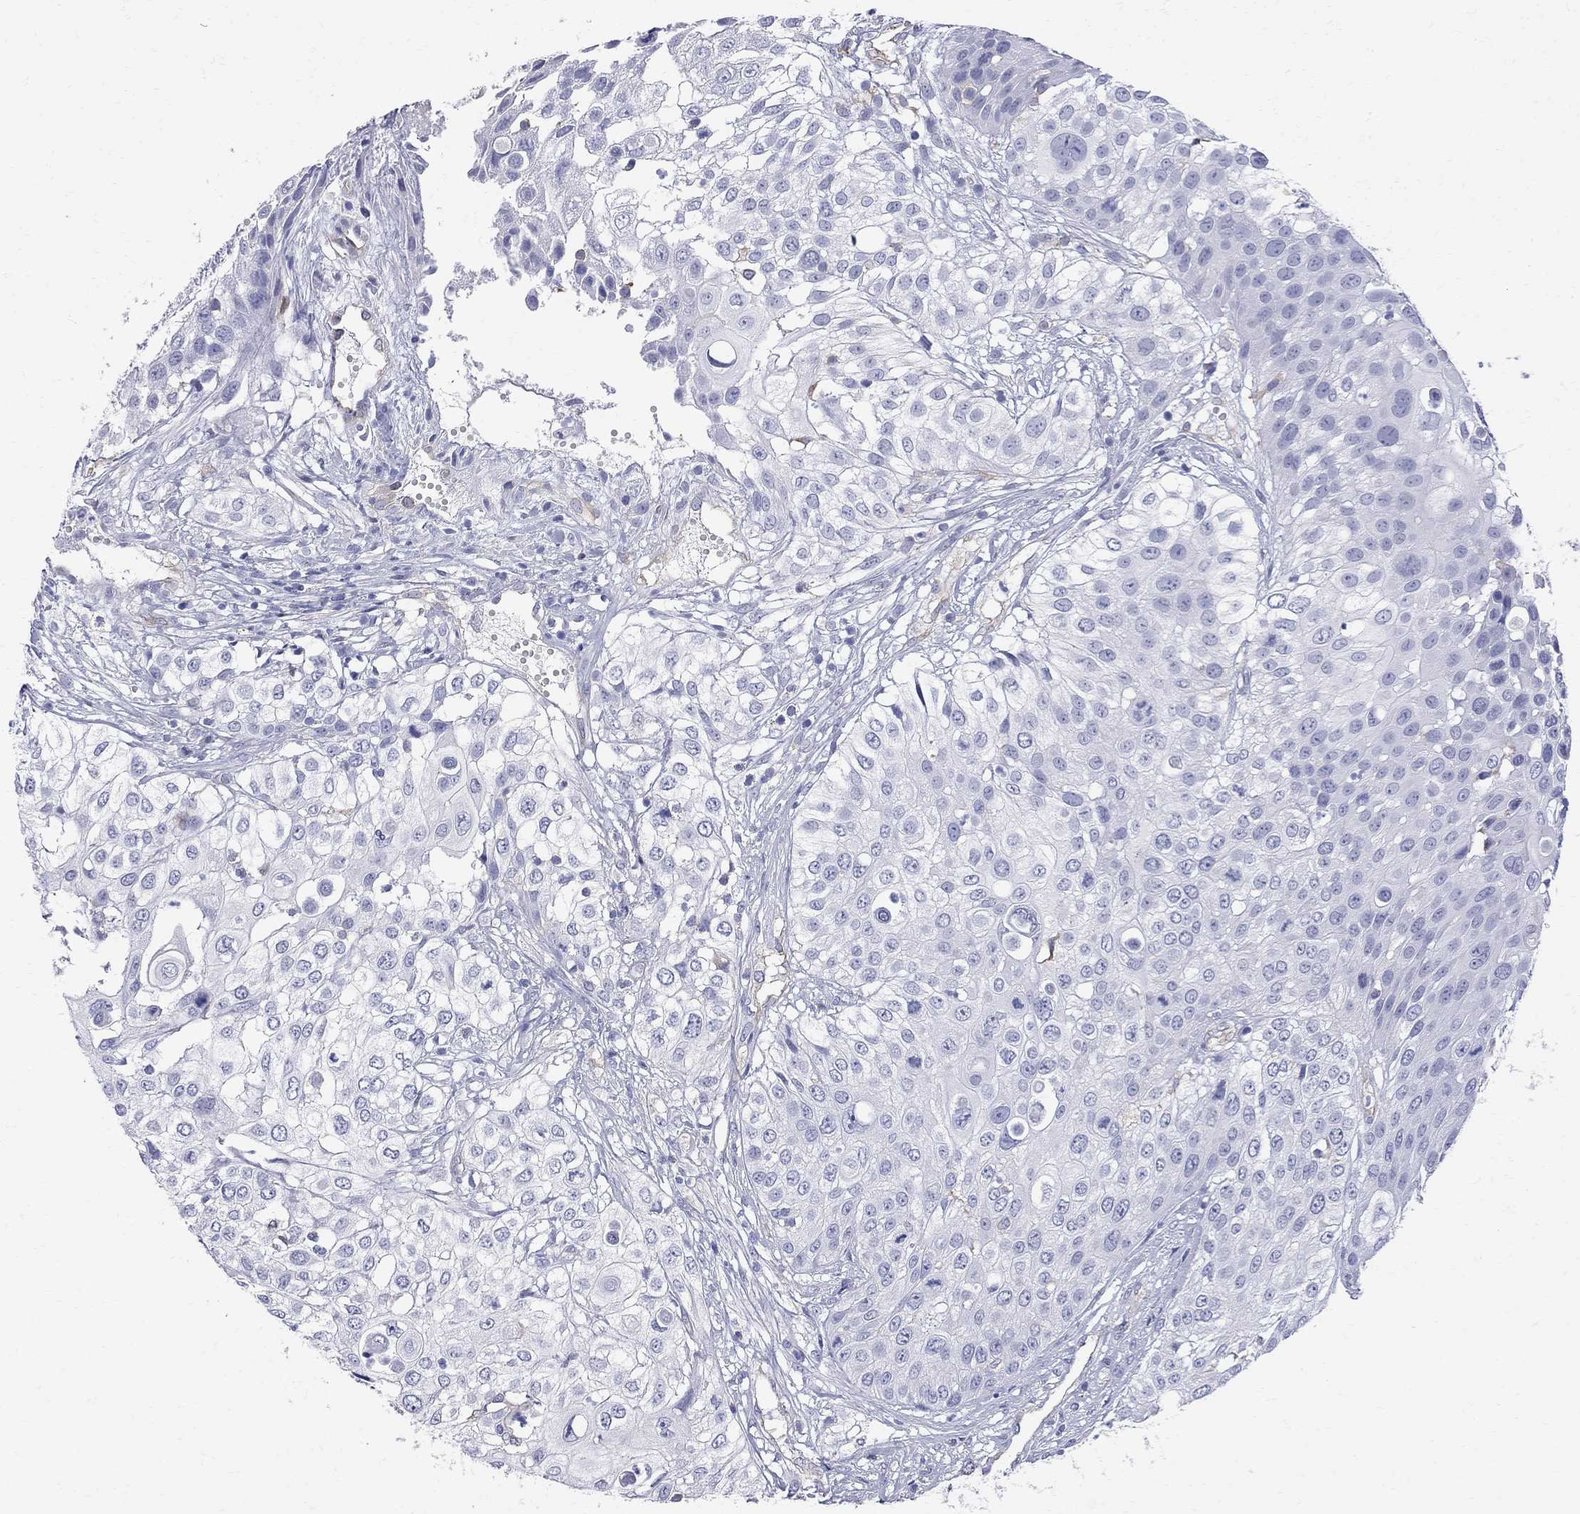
{"staining": {"intensity": "negative", "quantity": "none", "location": "none"}, "tissue": "urothelial cancer", "cell_type": "Tumor cells", "image_type": "cancer", "snomed": [{"axis": "morphology", "description": "Urothelial carcinoma, High grade"}, {"axis": "topography", "description": "Urinary bladder"}], "caption": "High power microscopy image of an immunohistochemistry histopathology image of urothelial cancer, revealing no significant staining in tumor cells.", "gene": "ABI3", "patient": {"sex": "female", "age": 79}}